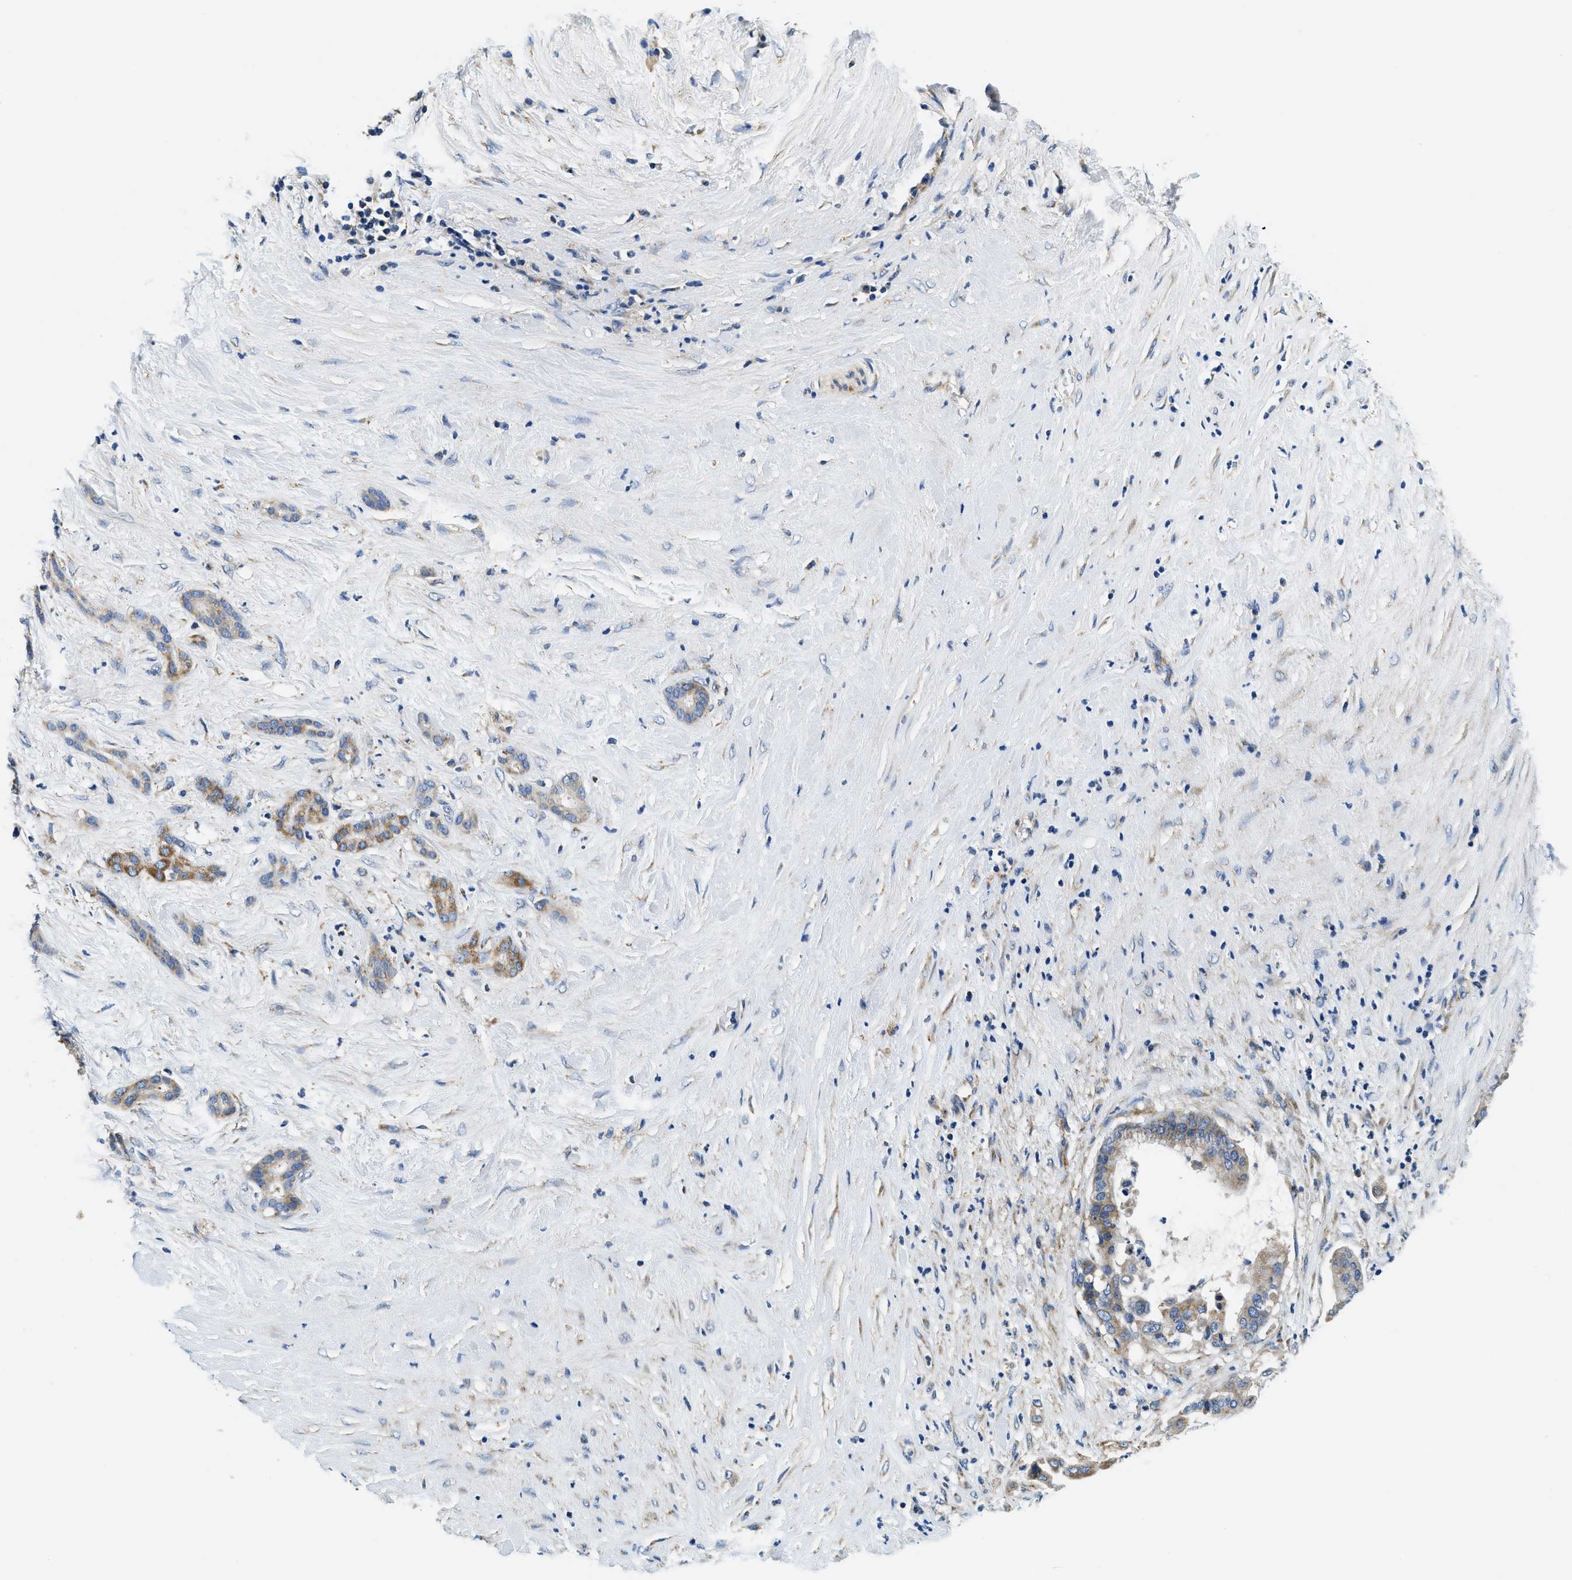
{"staining": {"intensity": "moderate", "quantity": ">75%", "location": "cytoplasmic/membranous"}, "tissue": "pancreatic cancer", "cell_type": "Tumor cells", "image_type": "cancer", "snomed": [{"axis": "morphology", "description": "Adenocarcinoma, NOS"}, {"axis": "topography", "description": "Pancreas"}], "caption": "Pancreatic cancer stained with a protein marker reveals moderate staining in tumor cells.", "gene": "SAMD4B", "patient": {"sex": "male", "age": 41}}